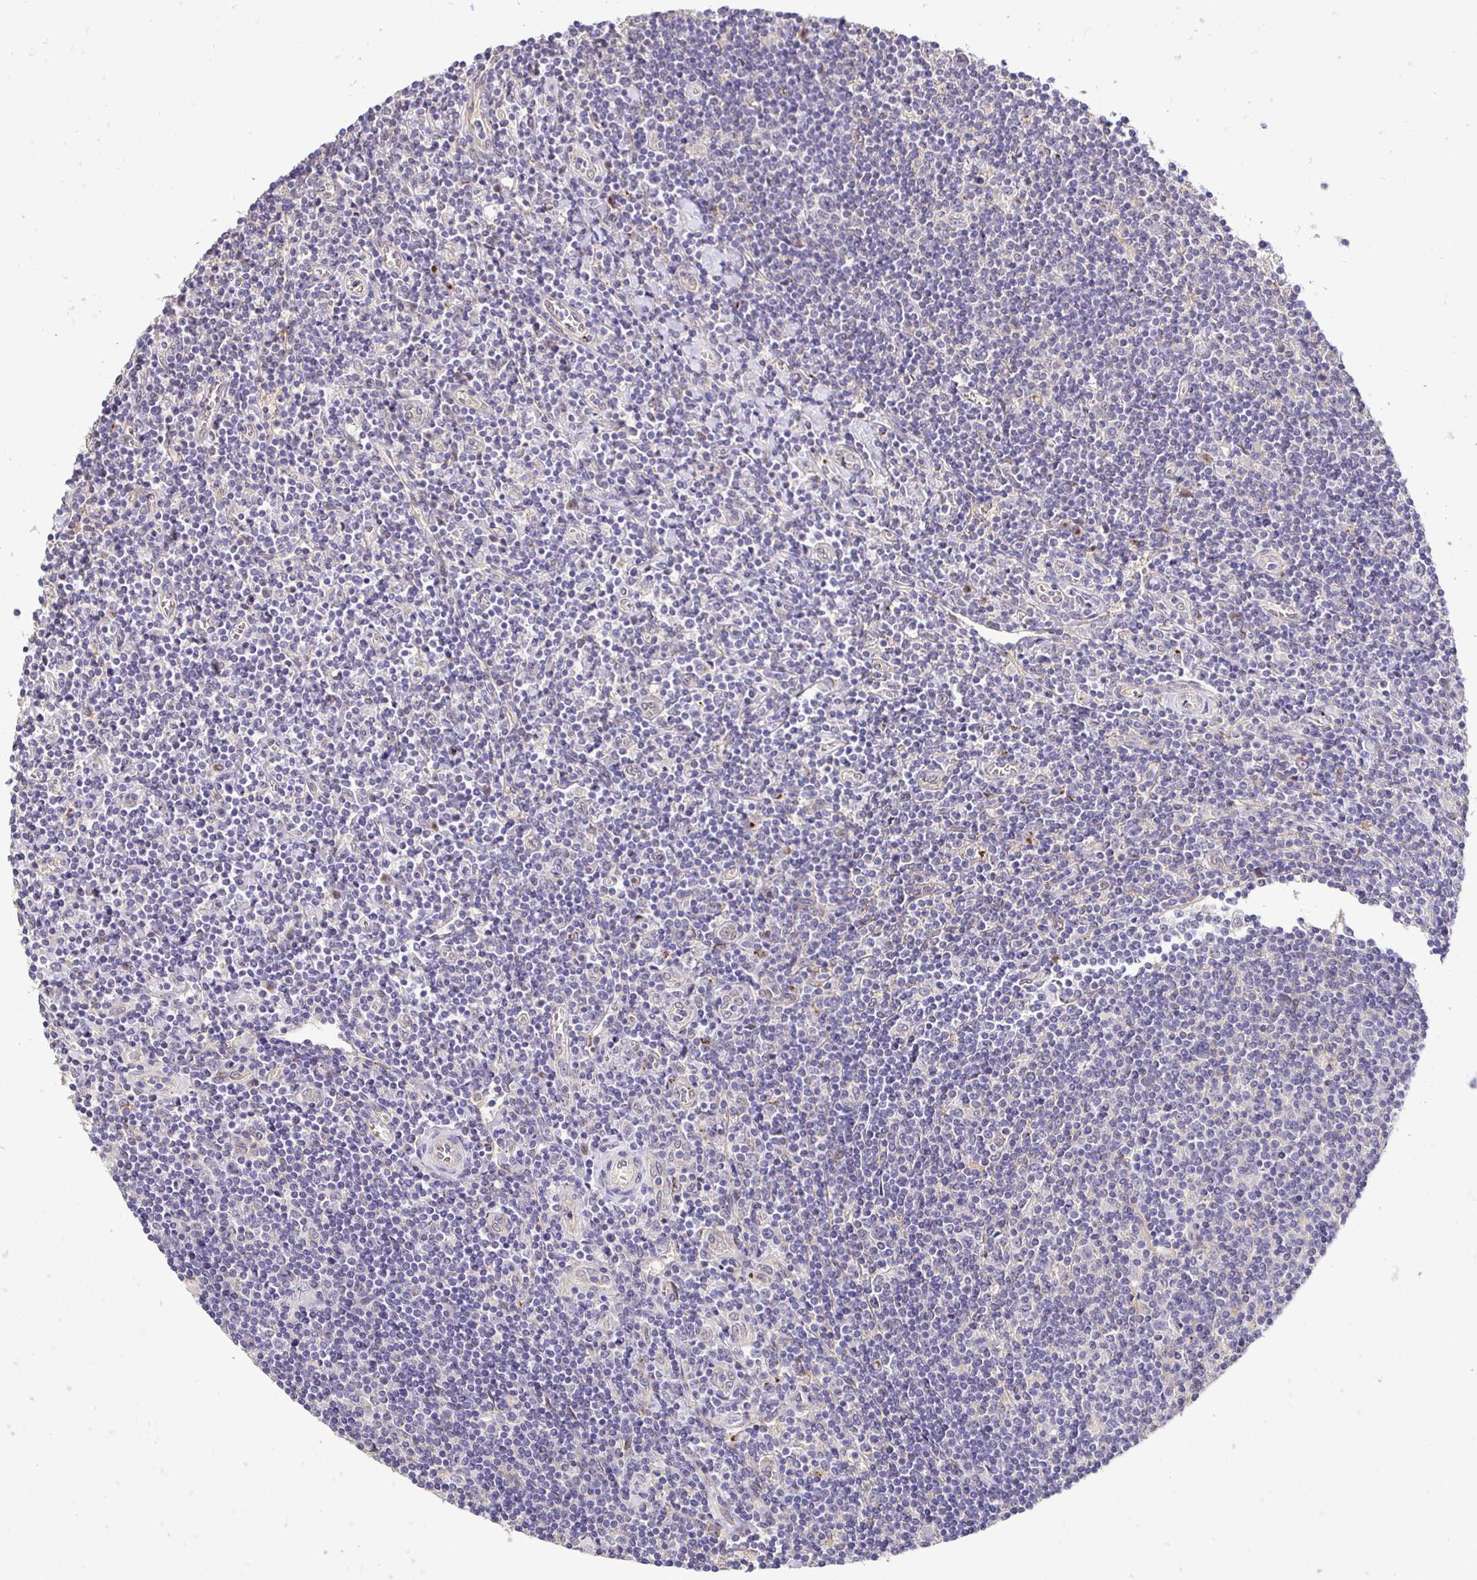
{"staining": {"intensity": "negative", "quantity": "none", "location": "none"}, "tissue": "lymphoma", "cell_type": "Tumor cells", "image_type": "cancer", "snomed": [{"axis": "morphology", "description": "Hodgkin's disease, NOS"}, {"axis": "topography", "description": "Lymph node"}], "caption": "IHC of human lymphoma exhibits no staining in tumor cells. (Immunohistochemistry, brightfield microscopy, high magnification).", "gene": "SLC9A1", "patient": {"sex": "male", "age": 40}}